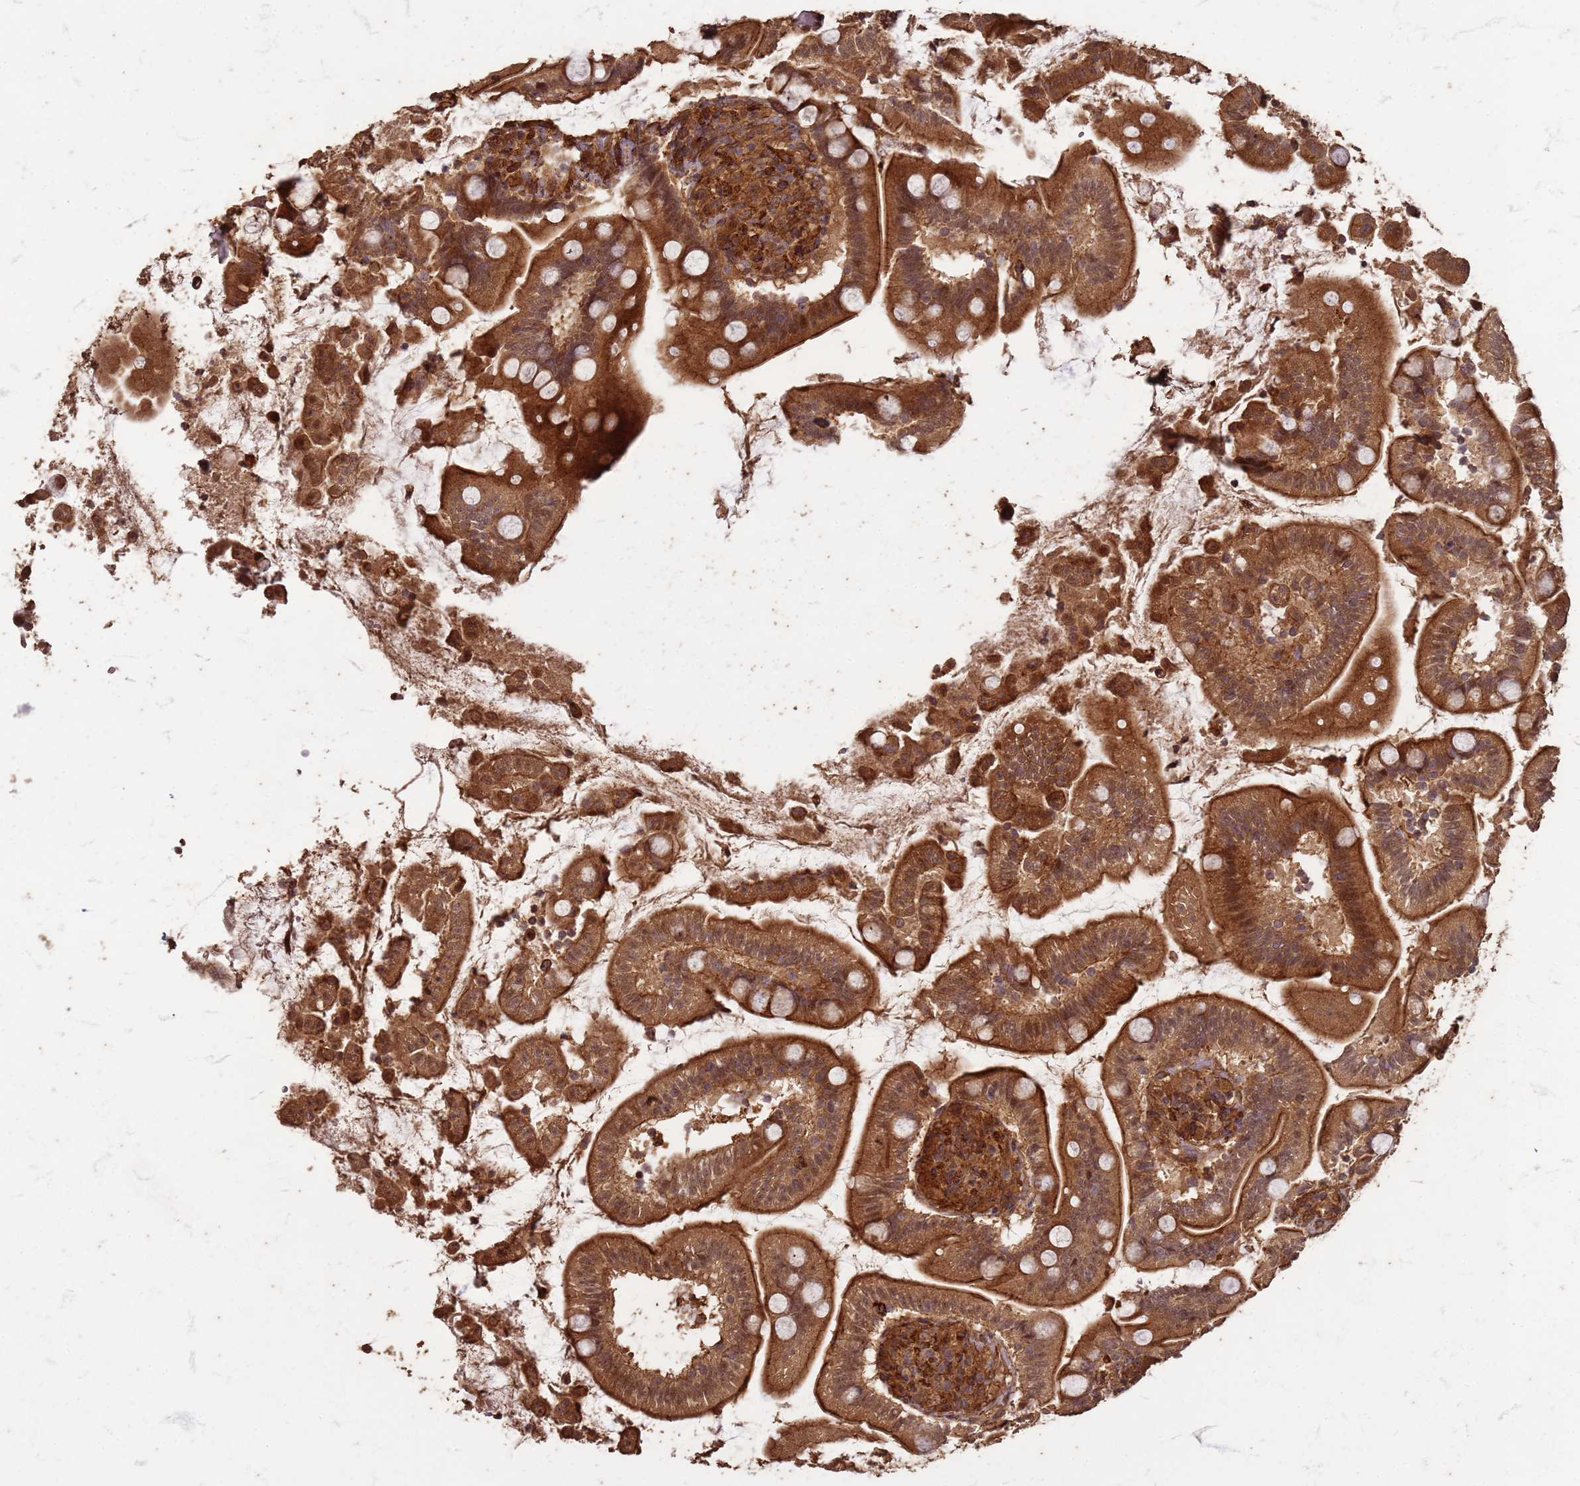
{"staining": {"intensity": "strong", "quantity": ">75%", "location": "cytoplasmic/membranous"}, "tissue": "small intestine", "cell_type": "Glandular cells", "image_type": "normal", "snomed": [{"axis": "morphology", "description": "Normal tissue, NOS"}, {"axis": "topography", "description": "Small intestine"}], "caption": "About >75% of glandular cells in benign human small intestine exhibit strong cytoplasmic/membranous protein positivity as visualized by brown immunohistochemical staining.", "gene": "KIF26A", "patient": {"sex": "female", "age": 64}}